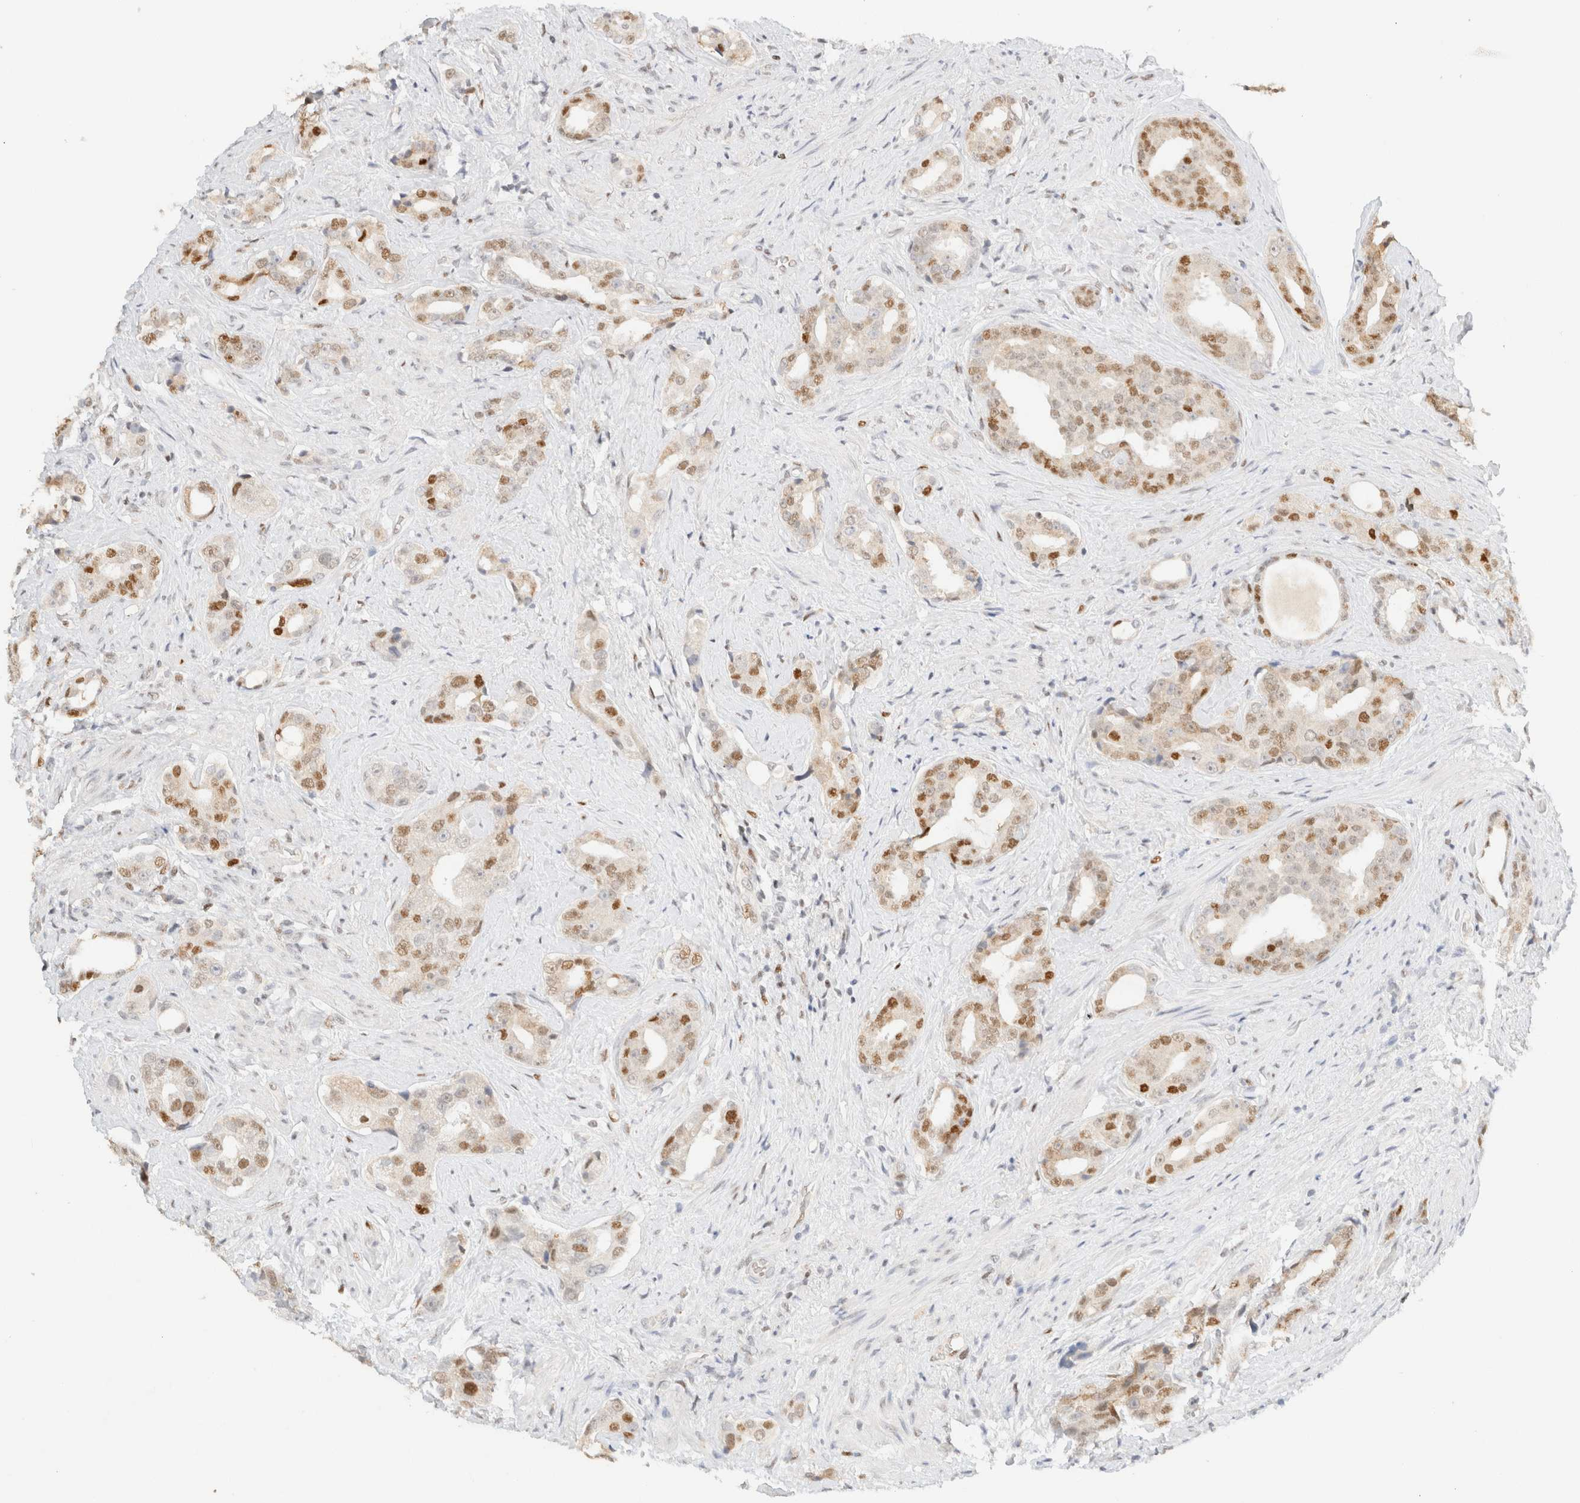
{"staining": {"intensity": "moderate", "quantity": "25%-75%", "location": "nuclear"}, "tissue": "prostate cancer", "cell_type": "Tumor cells", "image_type": "cancer", "snomed": [{"axis": "morphology", "description": "Adenocarcinoma, High grade"}, {"axis": "topography", "description": "Prostate"}], "caption": "Protein expression analysis of adenocarcinoma (high-grade) (prostate) demonstrates moderate nuclear expression in approximately 25%-75% of tumor cells. The staining was performed using DAB to visualize the protein expression in brown, while the nuclei were stained in blue with hematoxylin (Magnification: 20x).", "gene": "DDB2", "patient": {"sex": "male", "age": 71}}